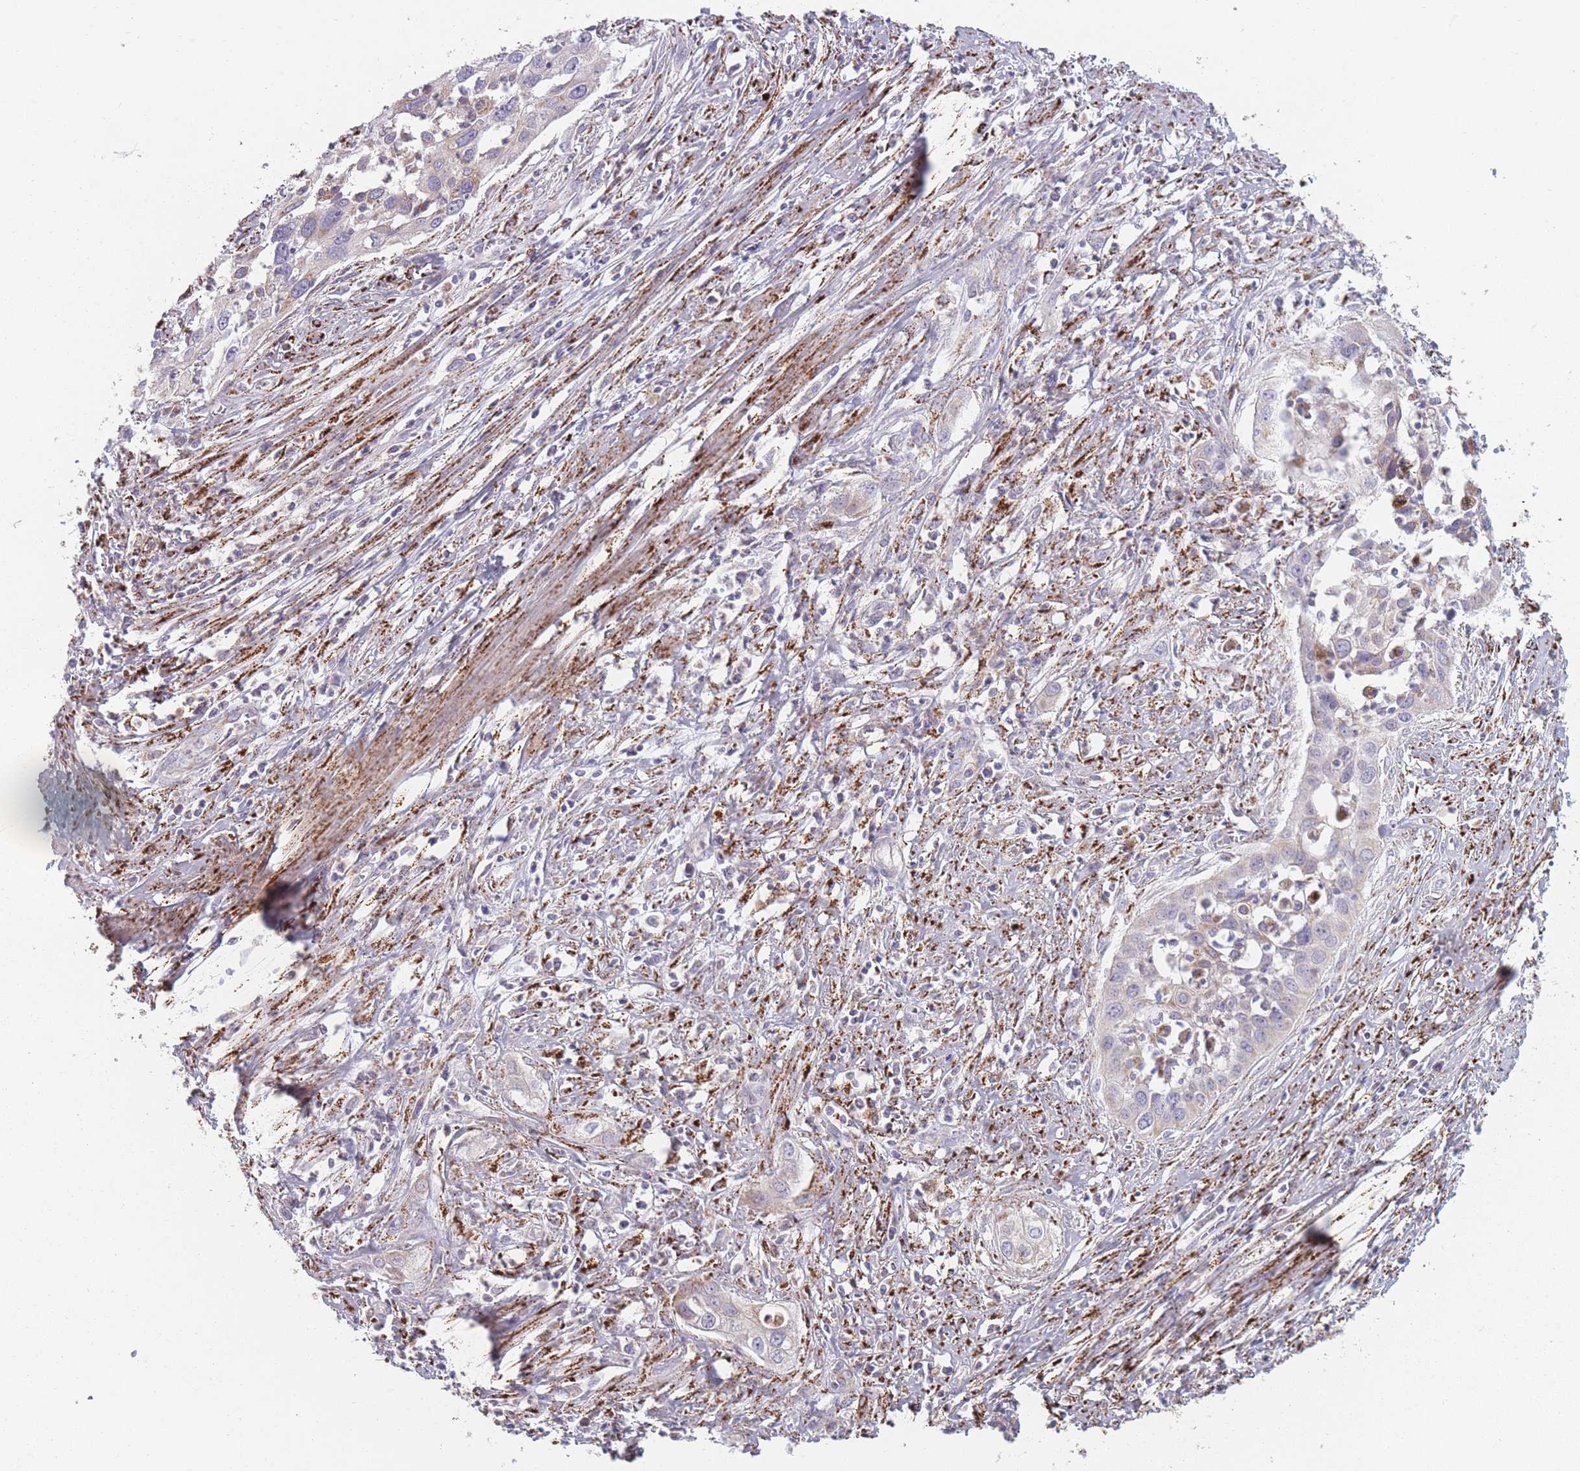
{"staining": {"intensity": "negative", "quantity": "none", "location": "none"}, "tissue": "cervical cancer", "cell_type": "Tumor cells", "image_type": "cancer", "snomed": [{"axis": "morphology", "description": "Squamous cell carcinoma, NOS"}, {"axis": "topography", "description": "Cervix"}], "caption": "The micrograph demonstrates no staining of tumor cells in cervical cancer.", "gene": "PEX11B", "patient": {"sex": "female", "age": 34}}